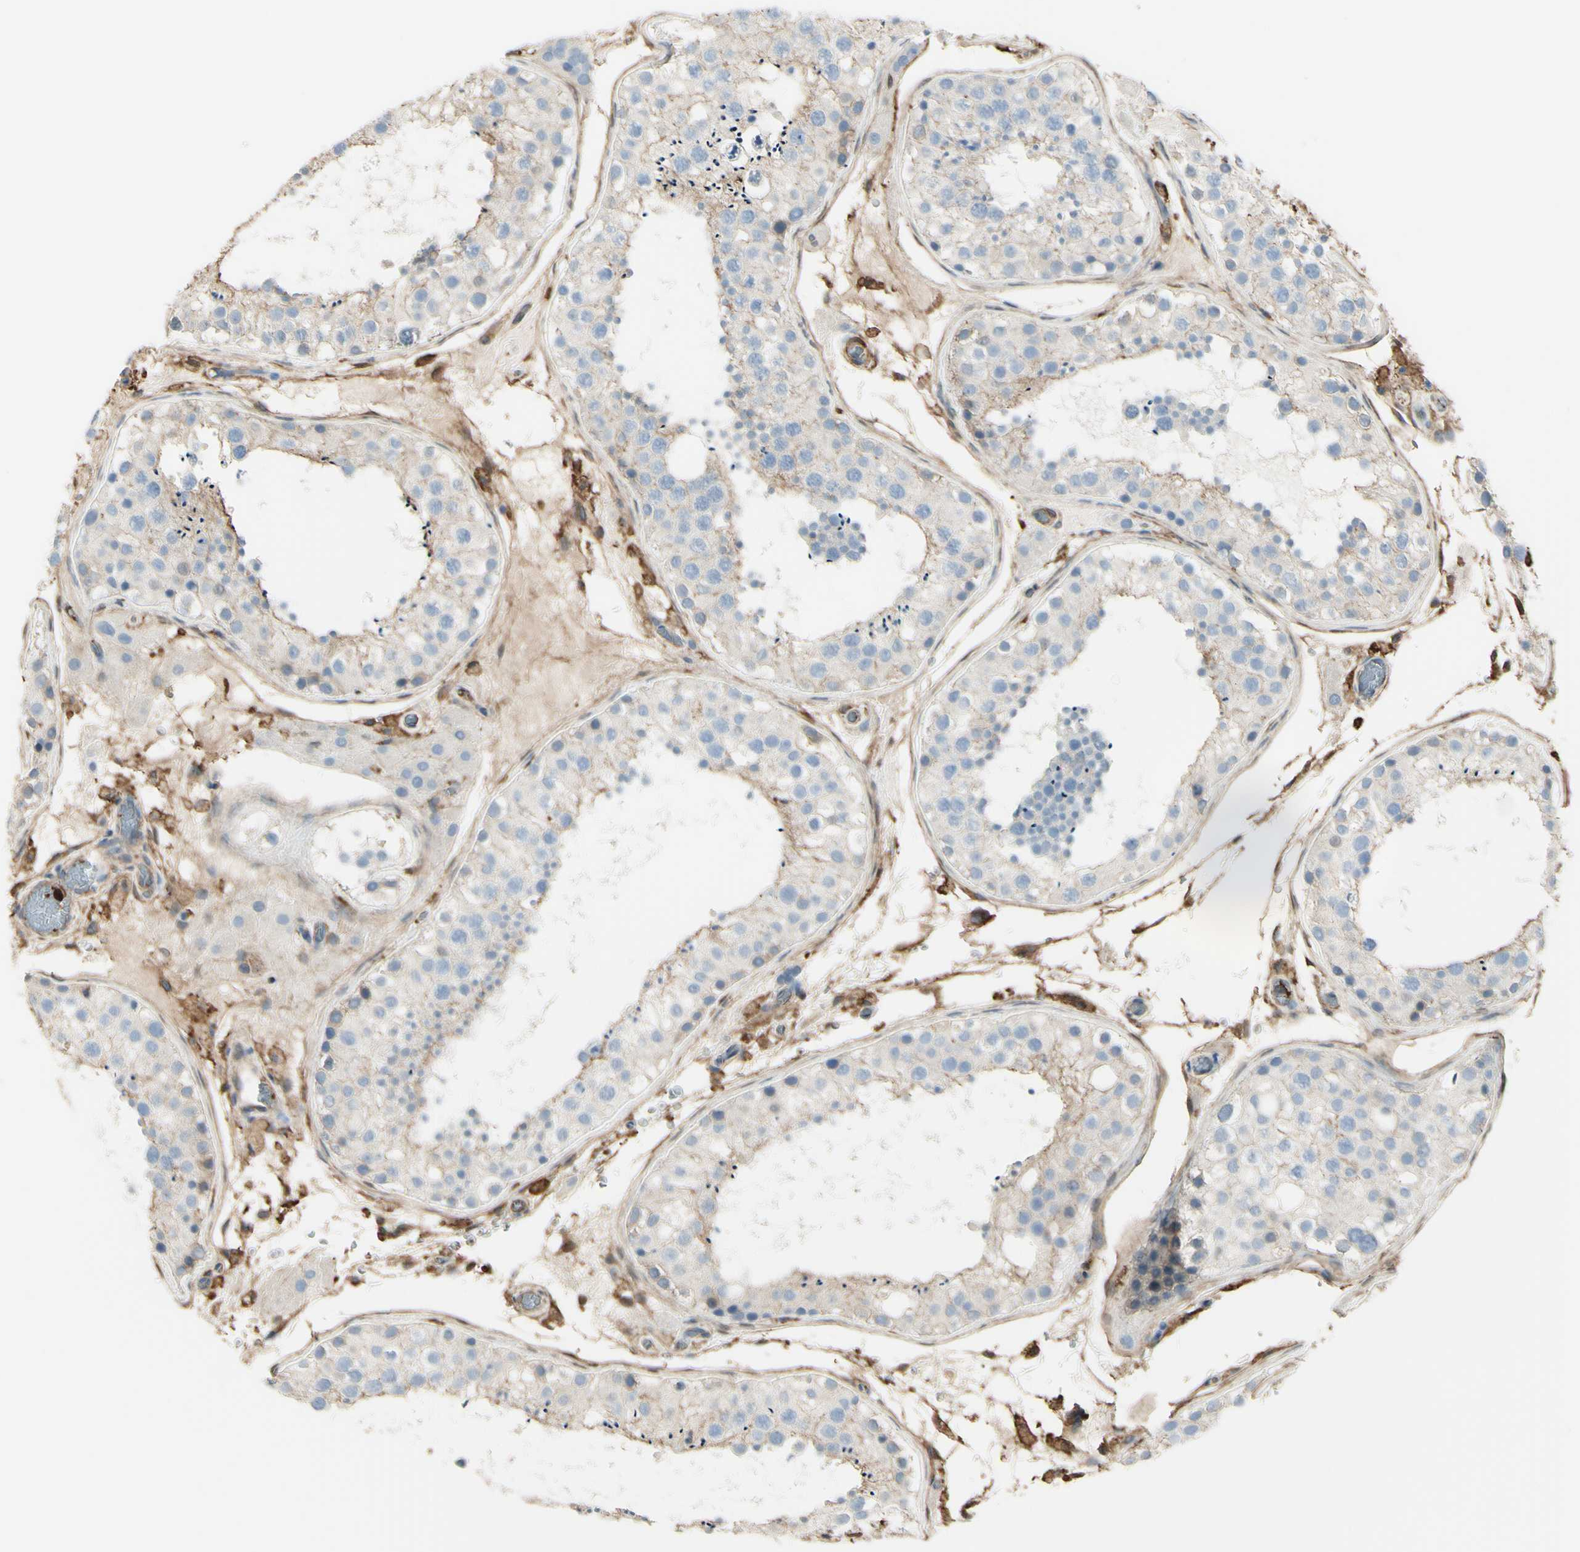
{"staining": {"intensity": "weak", "quantity": ">75%", "location": "cytoplasmic/membranous"}, "tissue": "testis", "cell_type": "Cells in seminiferous ducts", "image_type": "normal", "snomed": [{"axis": "morphology", "description": "Normal tissue, NOS"}, {"axis": "topography", "description": "Testis"}, {"axis": "topography", "description": "Epididymis"}], "caption": "Protein staining demonstrates weak cytoplasmic/membranous expression in approximately >75% of cells in seminiferous ducts in benign testis. The protein of interest is stained brown, and the nuclei are stained in blue (DAB IHC with brightfield microscopy, high magnification).", "gene": "GSN", "patient": {"sex": "male", "age": 26}}